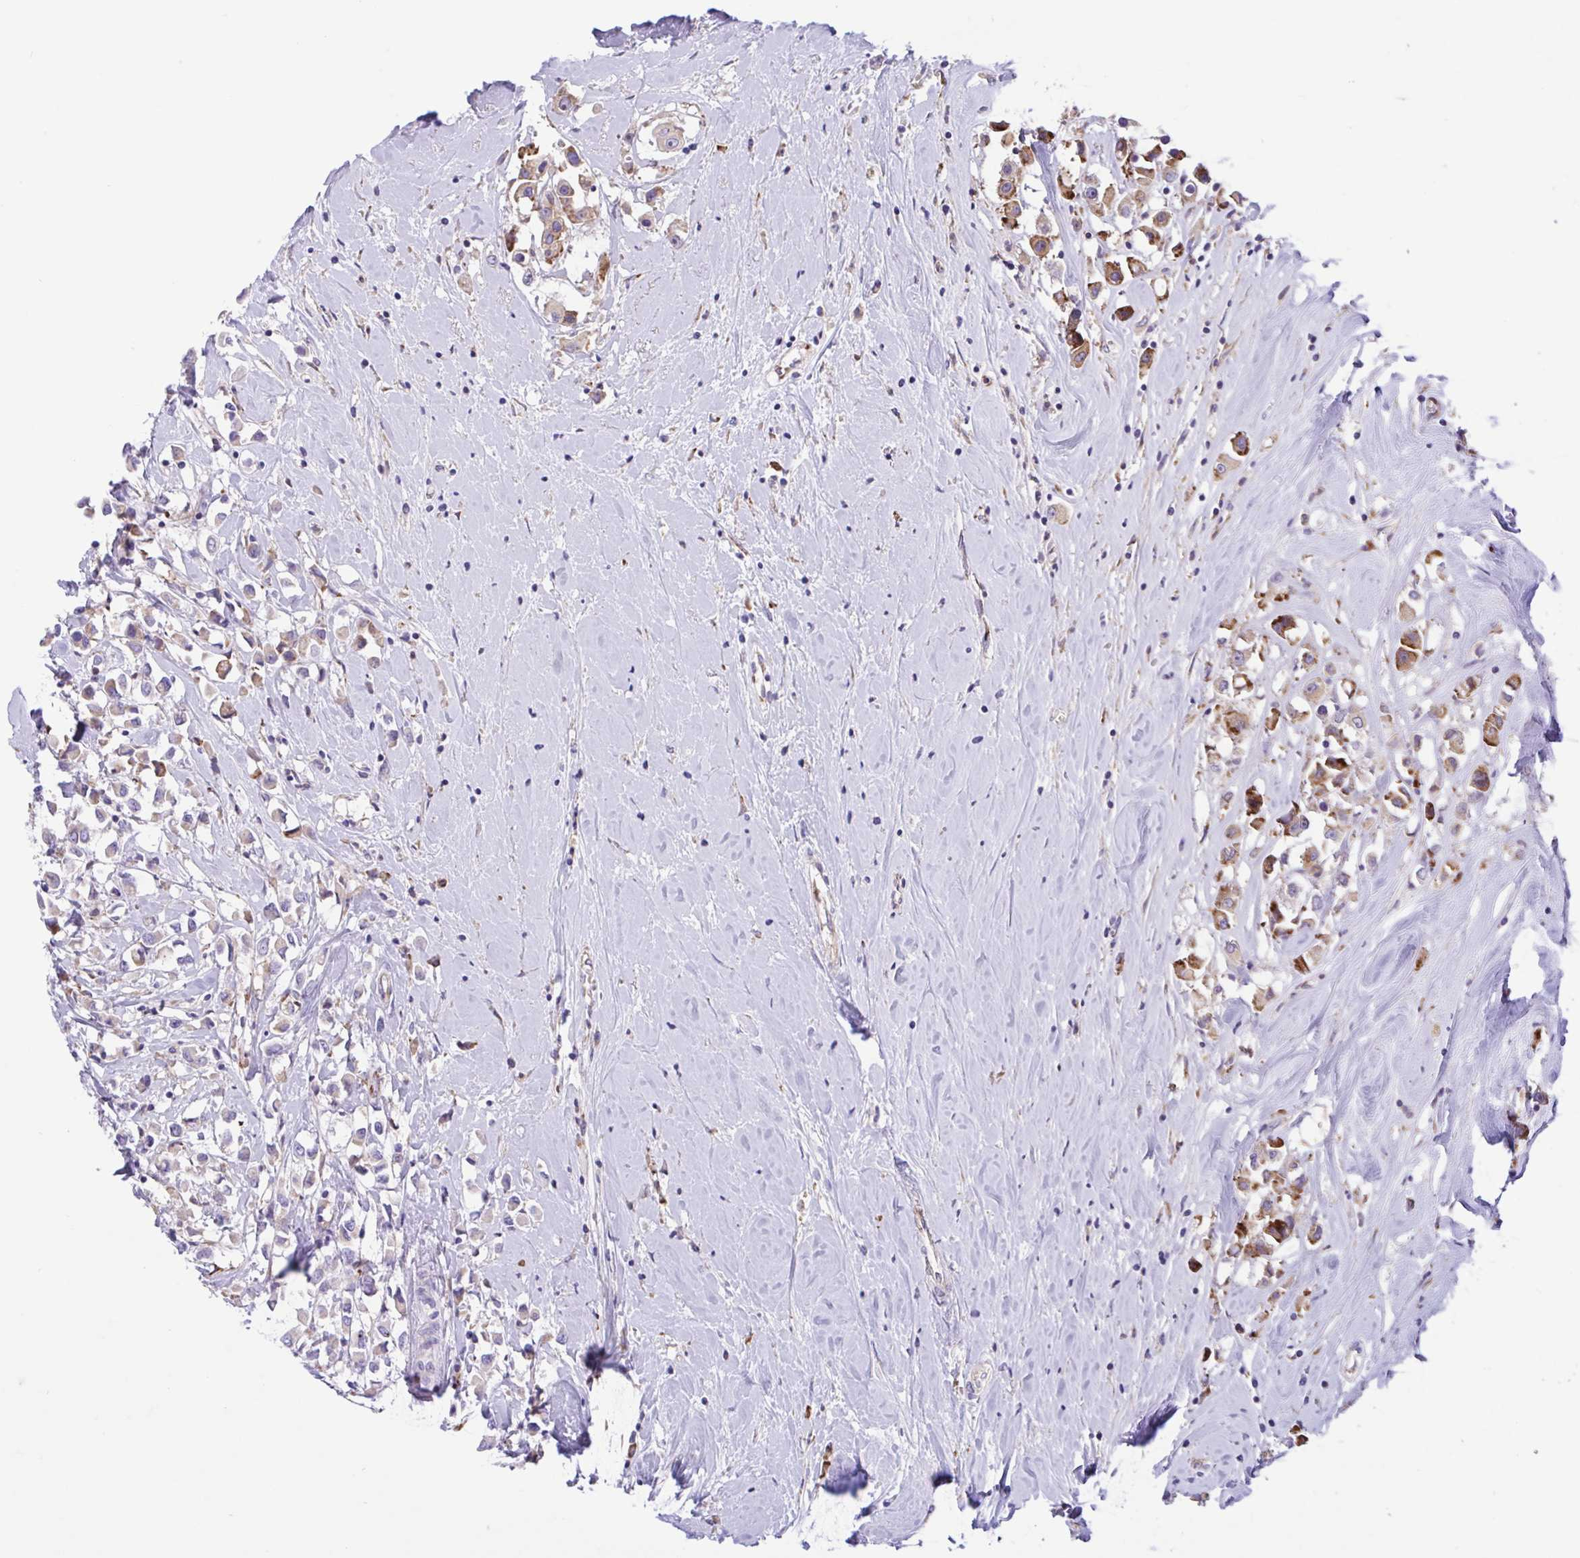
{"staining": {"intensity": "strong", "quantity": "<25%", "location": "cytoplasmic/membranous"}, "tissue": "breast cancer", "cell_type": "Tumor cells", "image_type": "cancer", "snomed": [{"axis": "morphology", "description": "Duct carcinoma"}, {"axis": "topography", "description": "Breast"}], "caption": "Protein expression analysis of human invasive ductal carcinoma (breast) reveals strong cytoplasmic/membranous staining in about <25% of tumor cells.", "gene": "DSC3", "patient": {"sex": "female", "age": 61}}